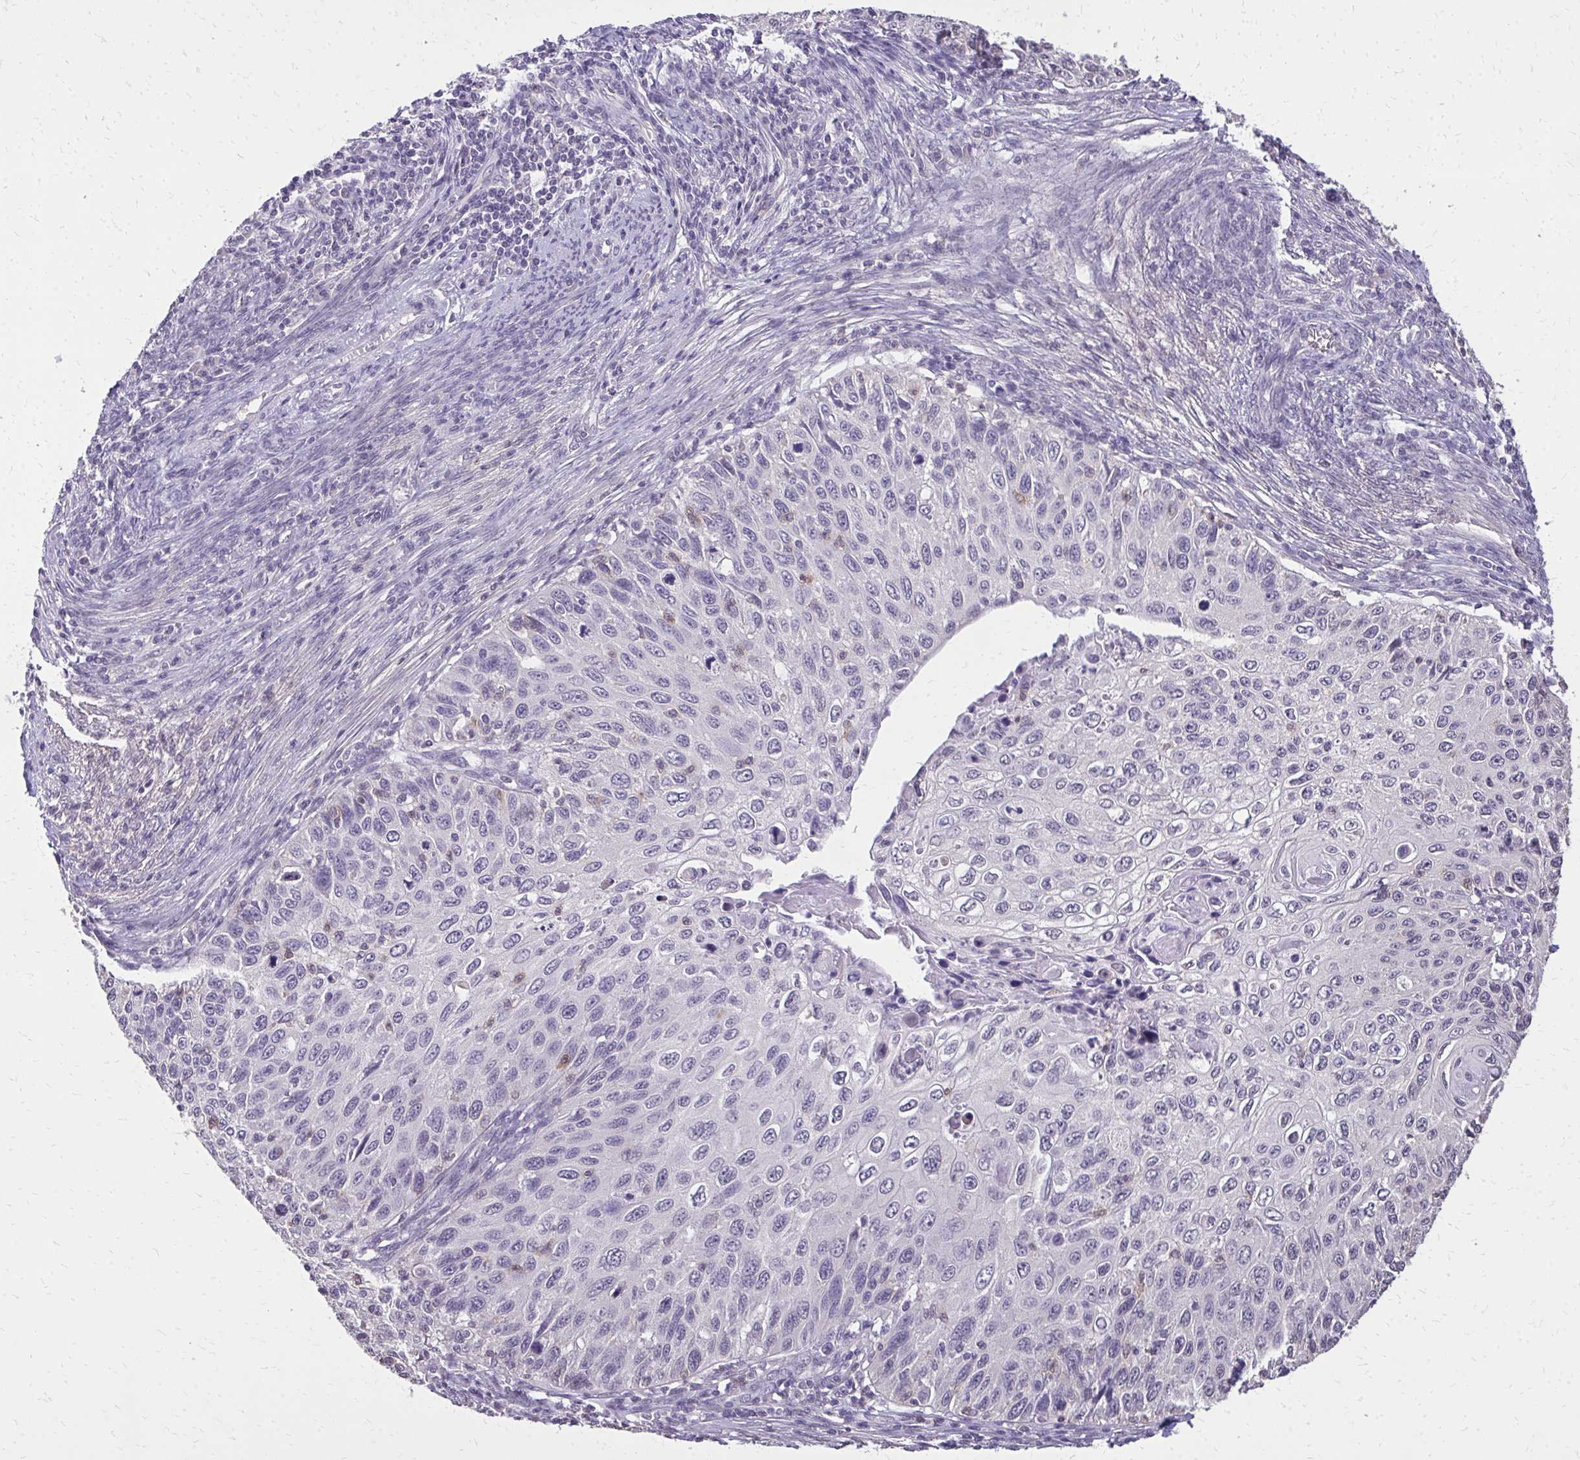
{"staining": {"intensity": "negative", "quantity": "none", "location": "none"}, "tissue": "cervical cancer", "cell_type": "Tumor cells", "image_type": "cancer", "snomed": [{"axis": "morphology", "description": "Squamous cell carcinoma, NOS"}, {"axis": "topography", "description": "Cervix"}], "caption": "There is no significant expression in tumor cells of squamous cell carcinoma (cervical). (Brightfield microscopy of DAB (3,3'-diaminobenzidine) immunohistochemistry at high magnification).", "gene": "AKAP5", "patient": {"sex": "female", "age": 70}}